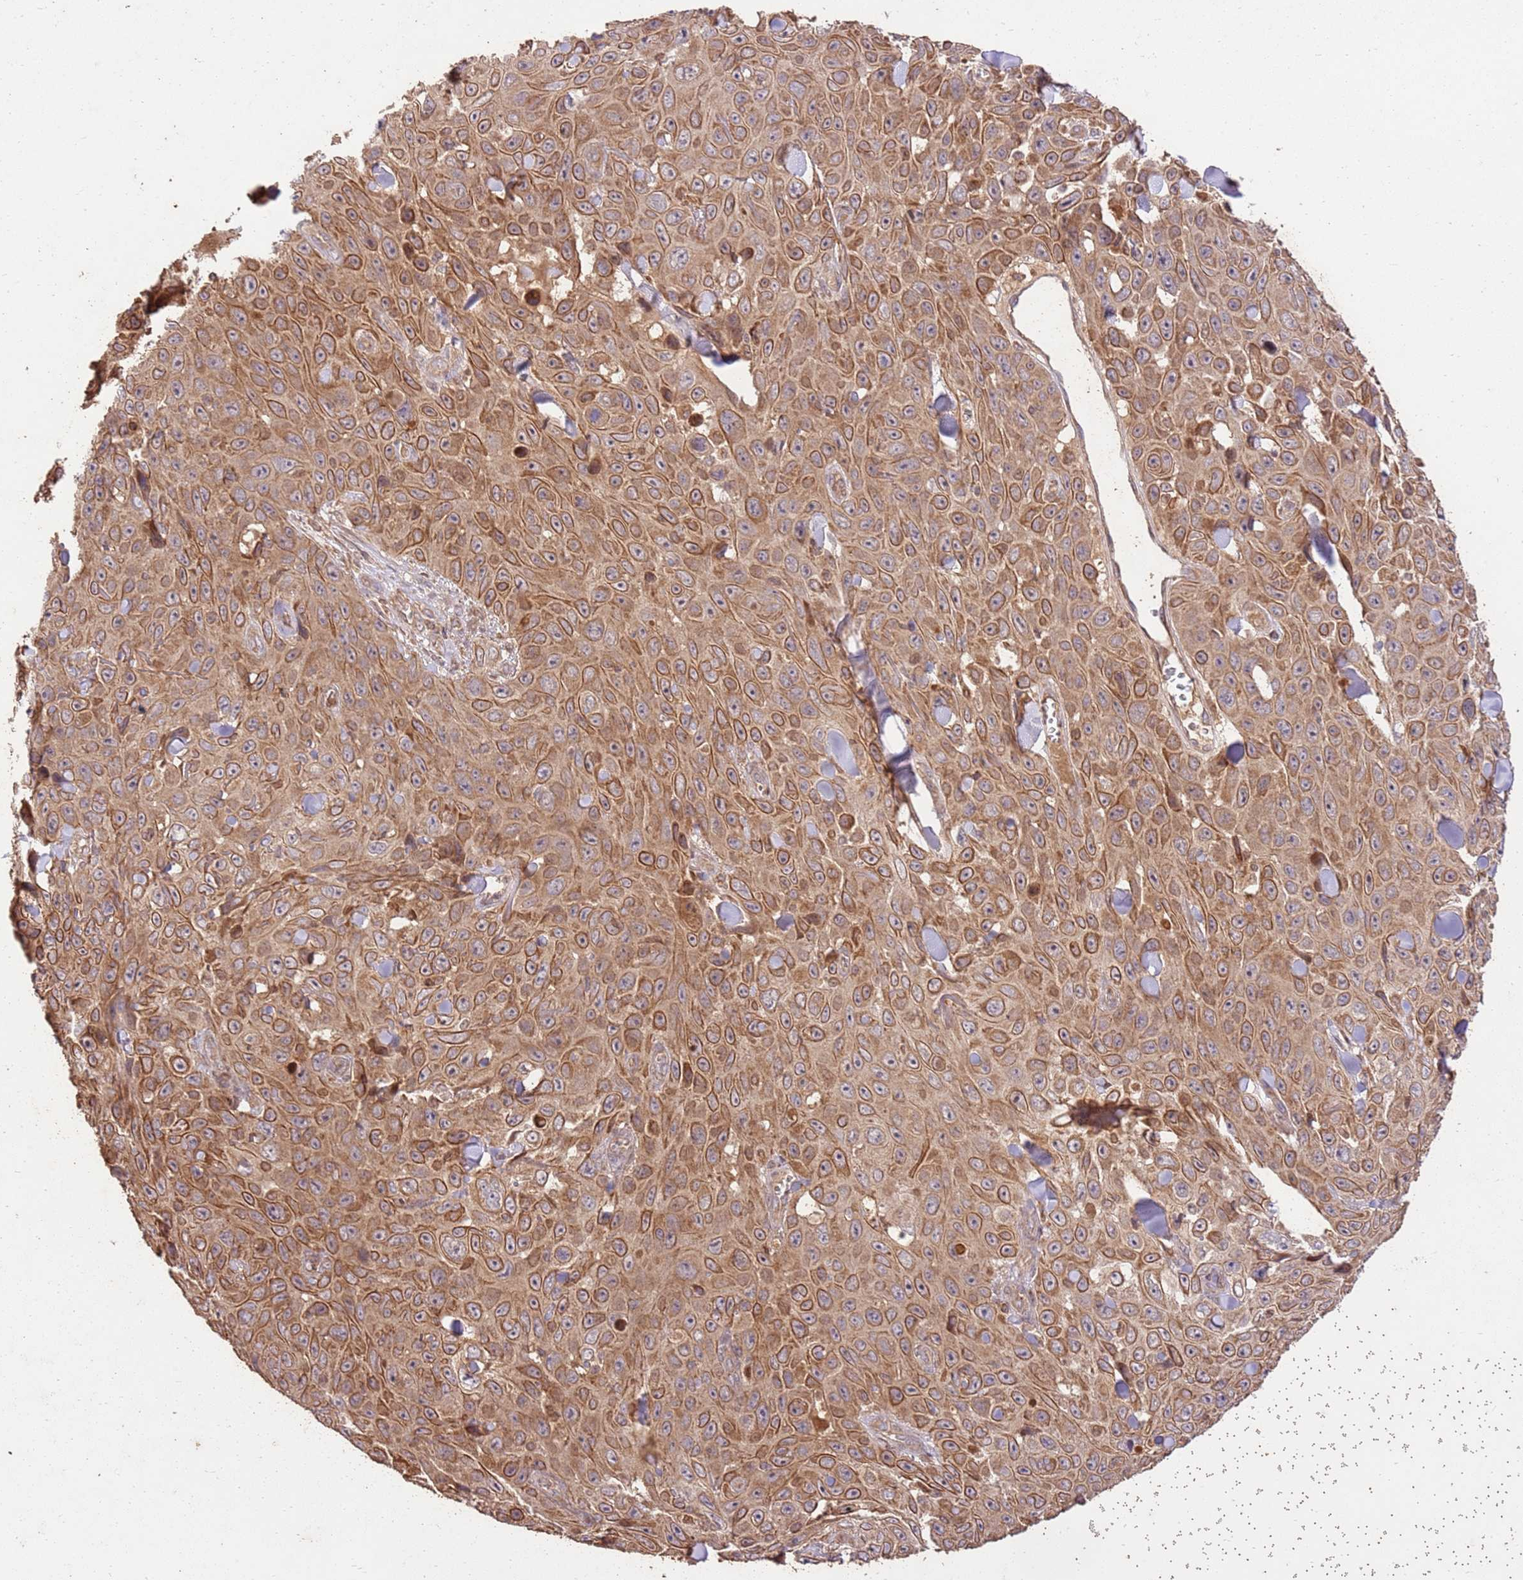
{"staining": {"intensity": "moderate", "quantity": ">75%", "location": "cytoplasmic/membranous"}, "tissue": "skin cancer", "cell_type": "Tumor cells", "image_type": "cancer", "snomed": [{"axis": "morphology", "description": "Squamous cell carcinoma, NOS"}, {"axis": "topography", "description": "Skin"}], "caption": "Immunohistochemistry (IHC) of skin cancer (squamous cell carcinoma) reveals medium levels of moderate cytoplasmic/membranous positivity in about >75% of tumor cells.", "gene": "LRRC28", "patient": {"sex": "male", "age": 82}}